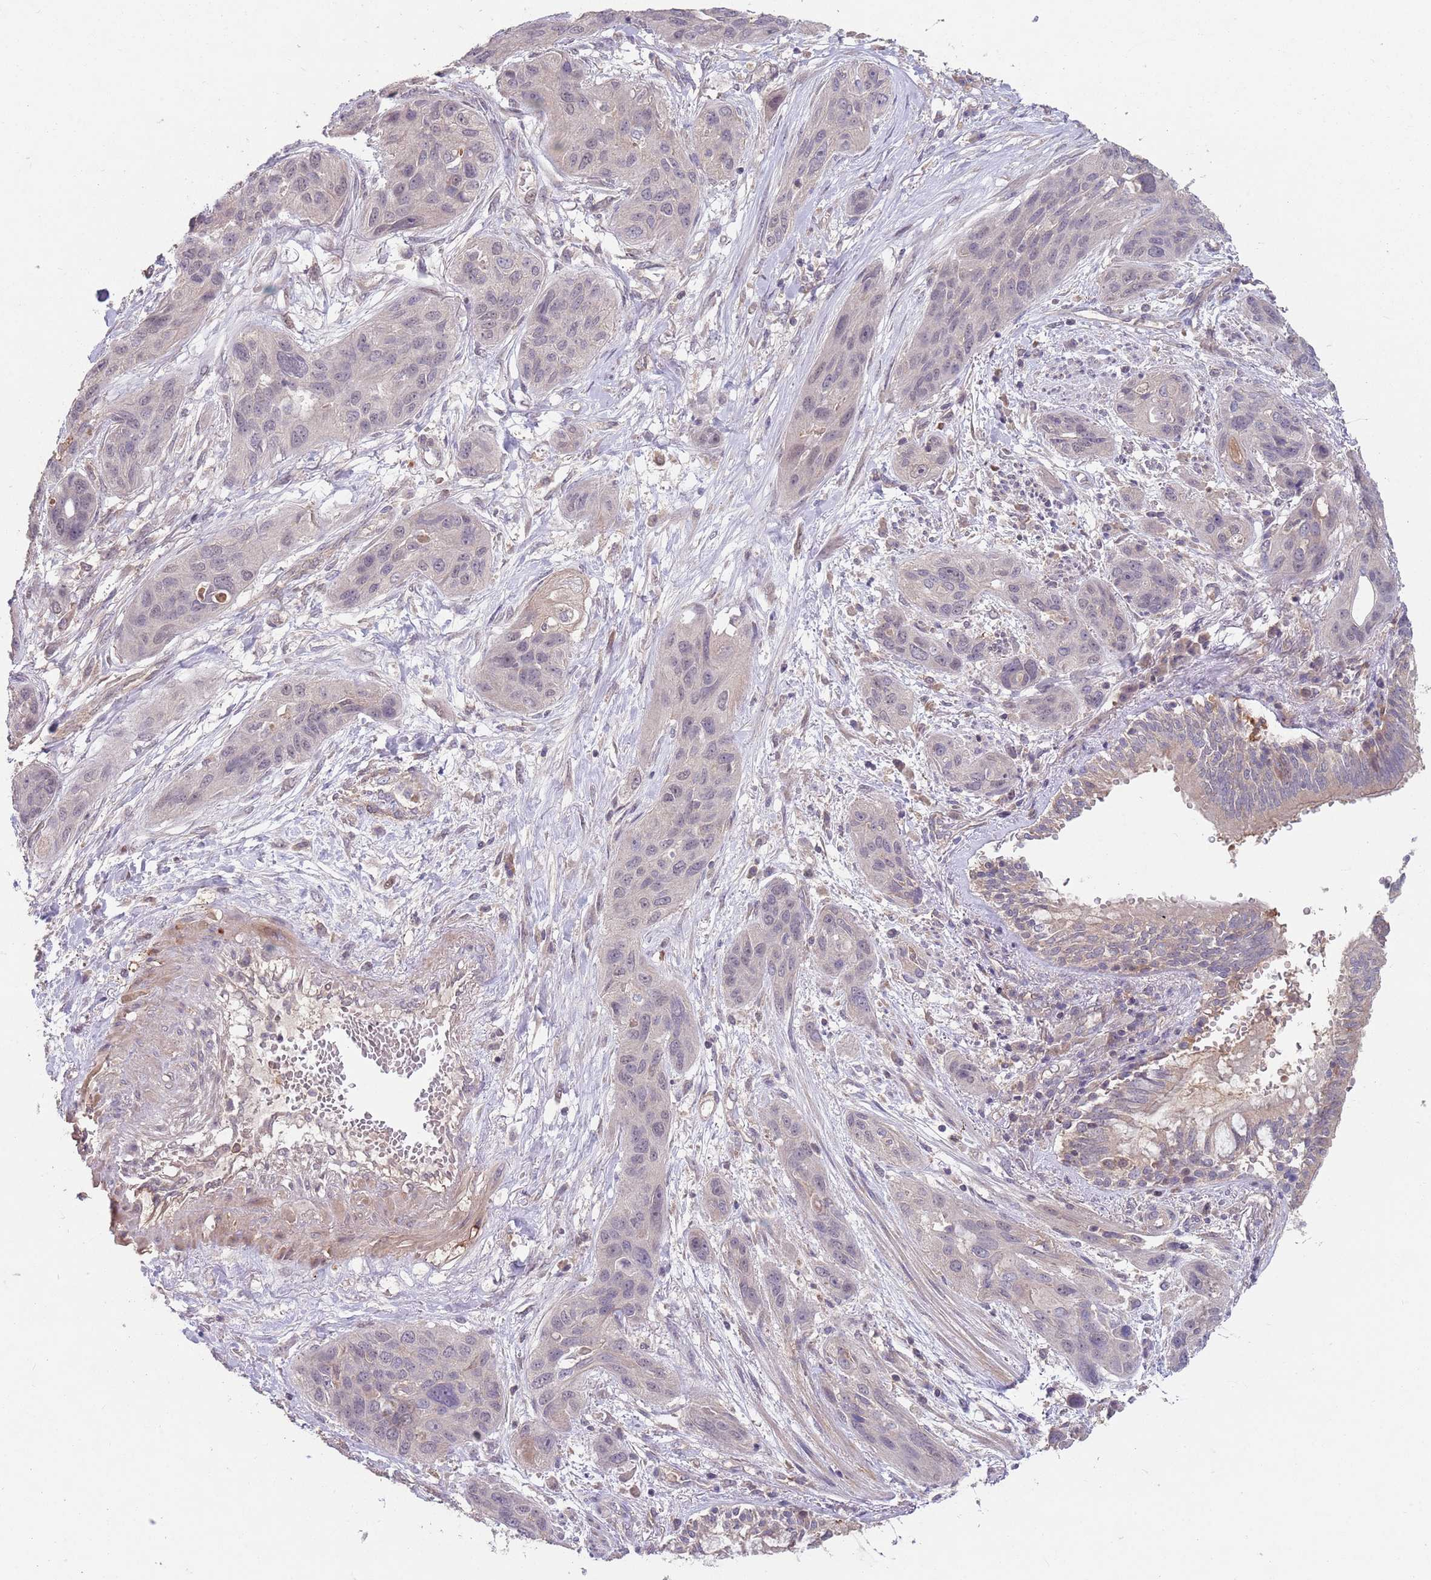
{"staining": {"intensity": "negative", "quantity": "none", "location": "none"}, "tissue": "lung cancer", "cell_type": "Tumor cells", "image_type": "cancer", "snomed": [{"axis": "morphology", "description": "Squamous cell carcinoma, NOS"}, {"axis": "topography", "description": "Lung"}], "caption": "The immunohistochemistry (IHC) micrograph has no significant staining in tumor cells of lung cancer (squamous cell carcinoma) tissue.", "gene": "MEI1", "patient": {"sex": "female", "age": 70}}